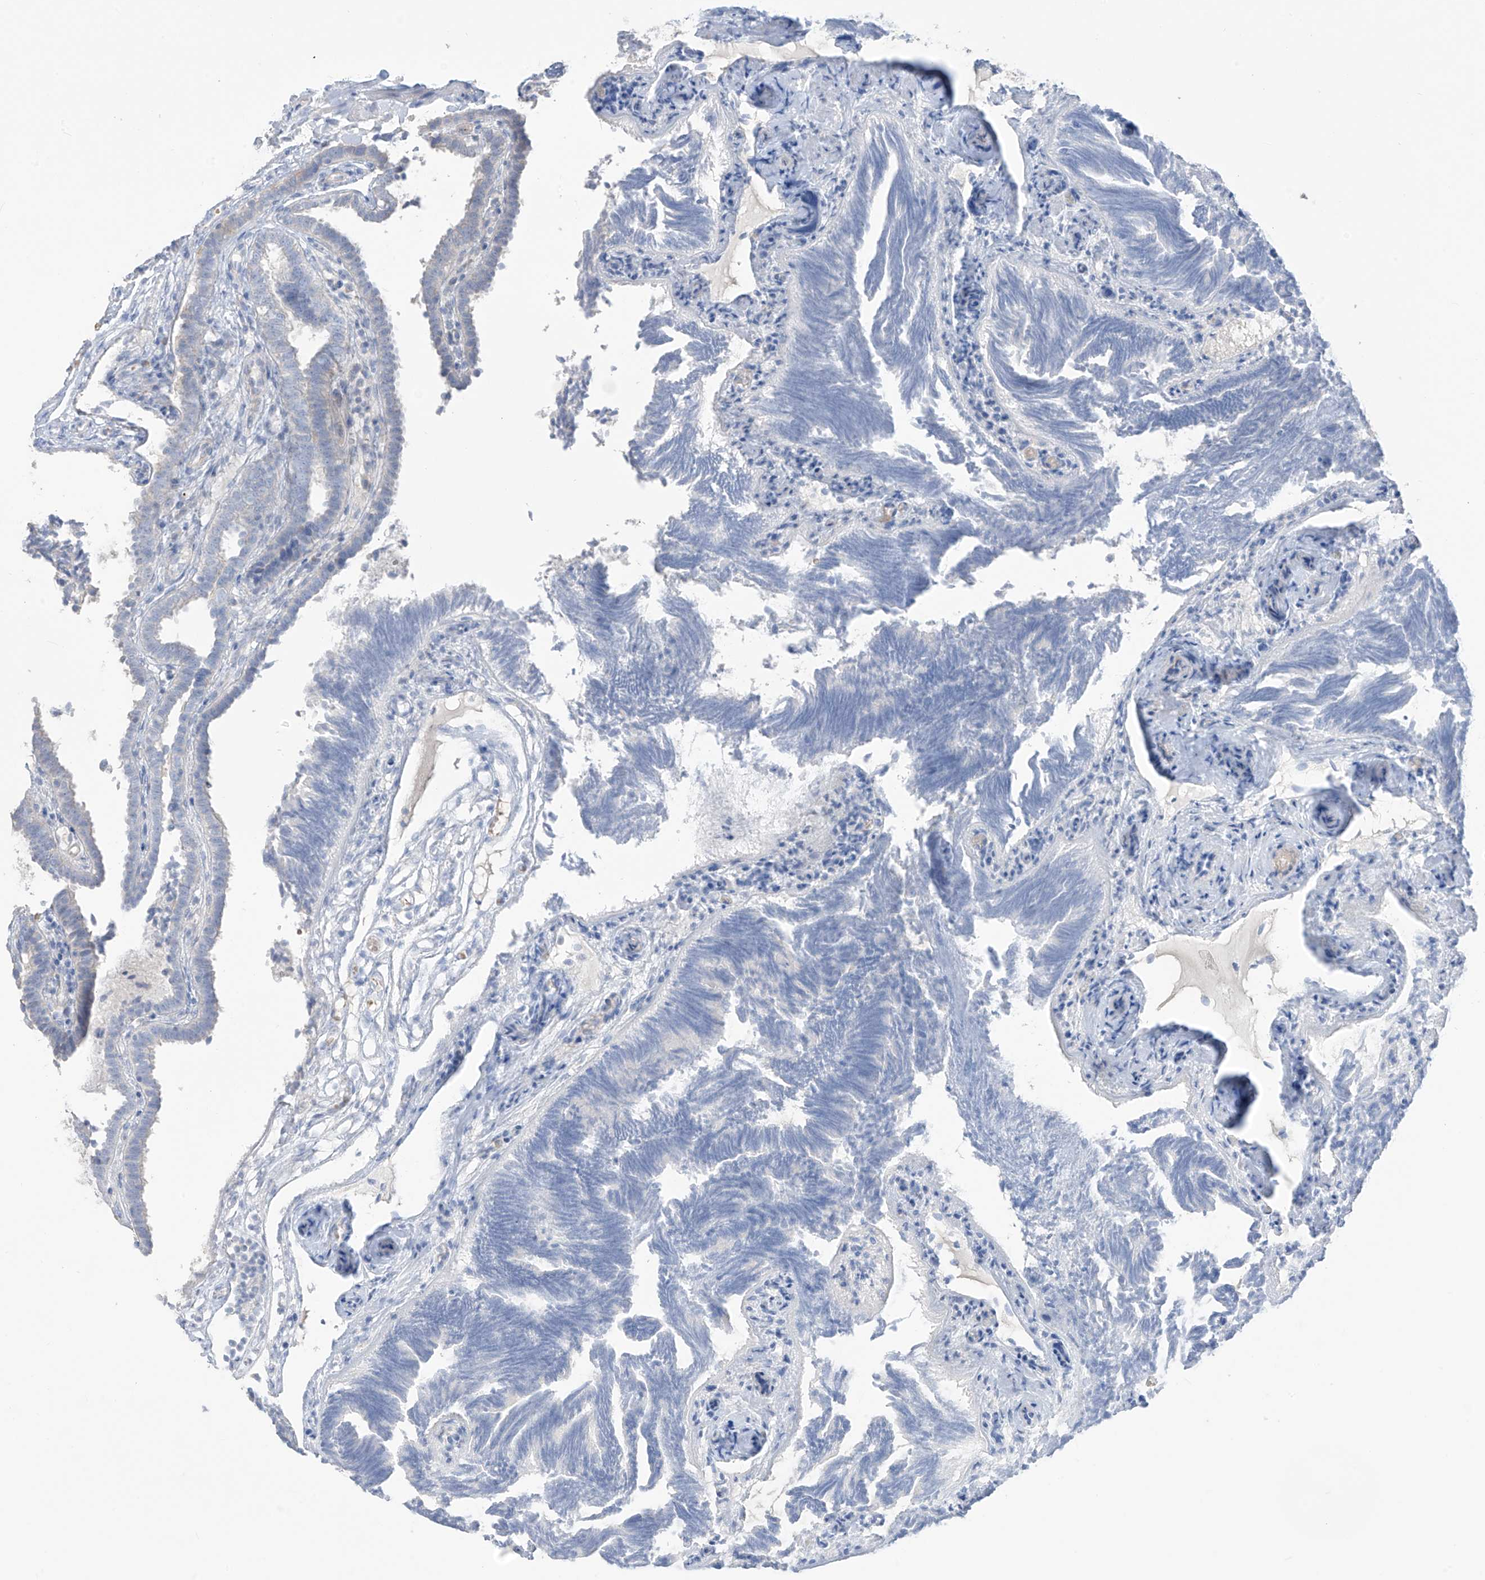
{"staining": {"intensity": "negative", "quantity": "none", "location": "none"}, "tissue": "fallopian tube", "cell_type": "Glandular cells", "image_type": "normal", "snomed": [{"axis": "morphology", "description": "Normal tissue, NOS"}, {"axis": "topography", "description": "Fallopian tube"}], "caption": "The micrograph exhibits no significant staining in glandular cells of fallopian tube.", "gene": "ASPRV1", "patient": {"sex": "female", "age": 39}}